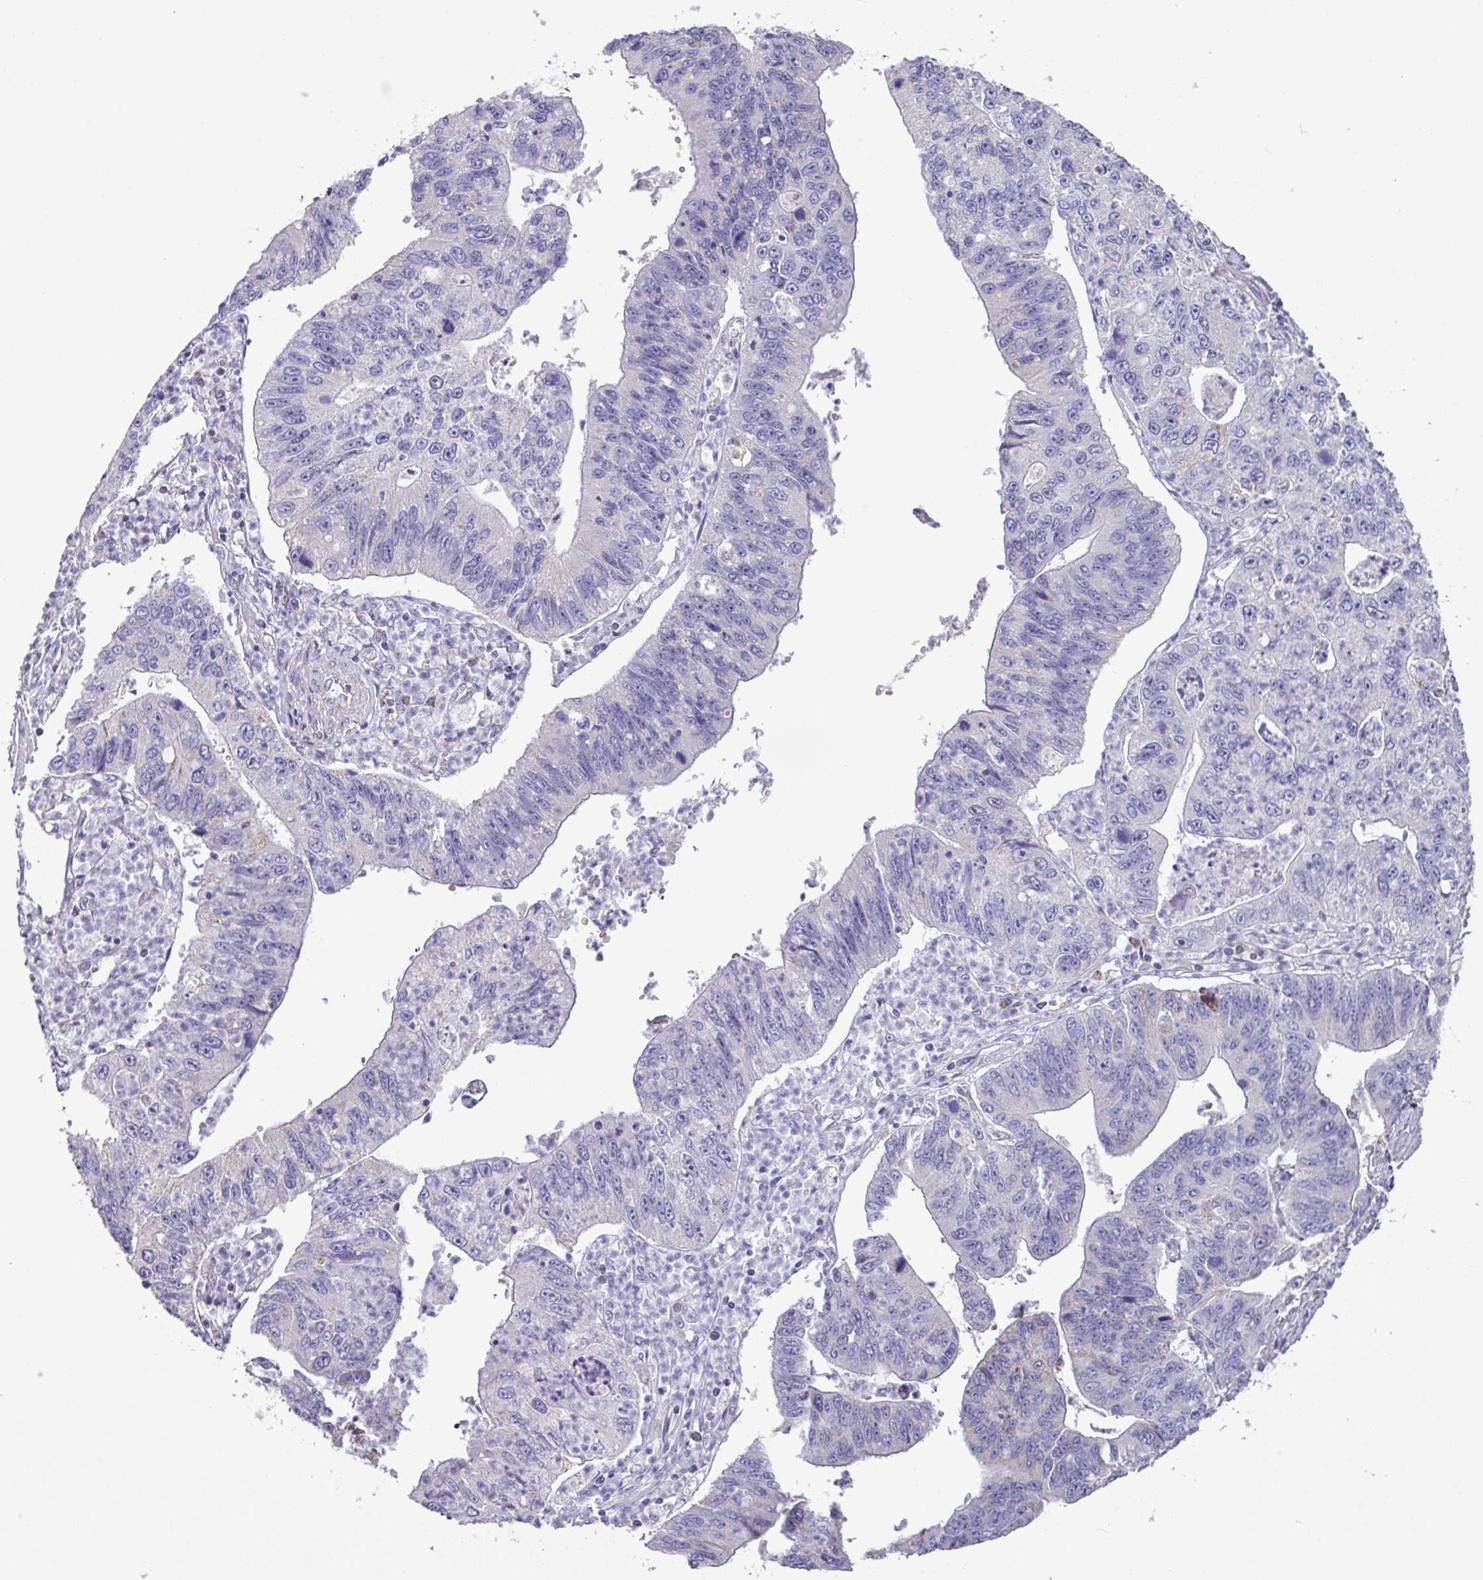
{"staining": {"intensity": "negative", "quantity": "none", "location": "none"}, "tissue": "stomach cancer", "cell_type": "Tumor cells", "image_type": "cancer", "snomed": [{"axis": "morphology", "description": "Adenocarcinoma, NOS"}, {"axis": "topography", "description": "Stomach"}], "caption": "This image is of stomach cancer (adenocarcinoma) stained with IHC to label a protein in brown with the nuclei are counter-stained blue. There is no positivity in tumor cells.", "gene": "MT-ND4", "patient": {"sex": "male", "age": 59}}